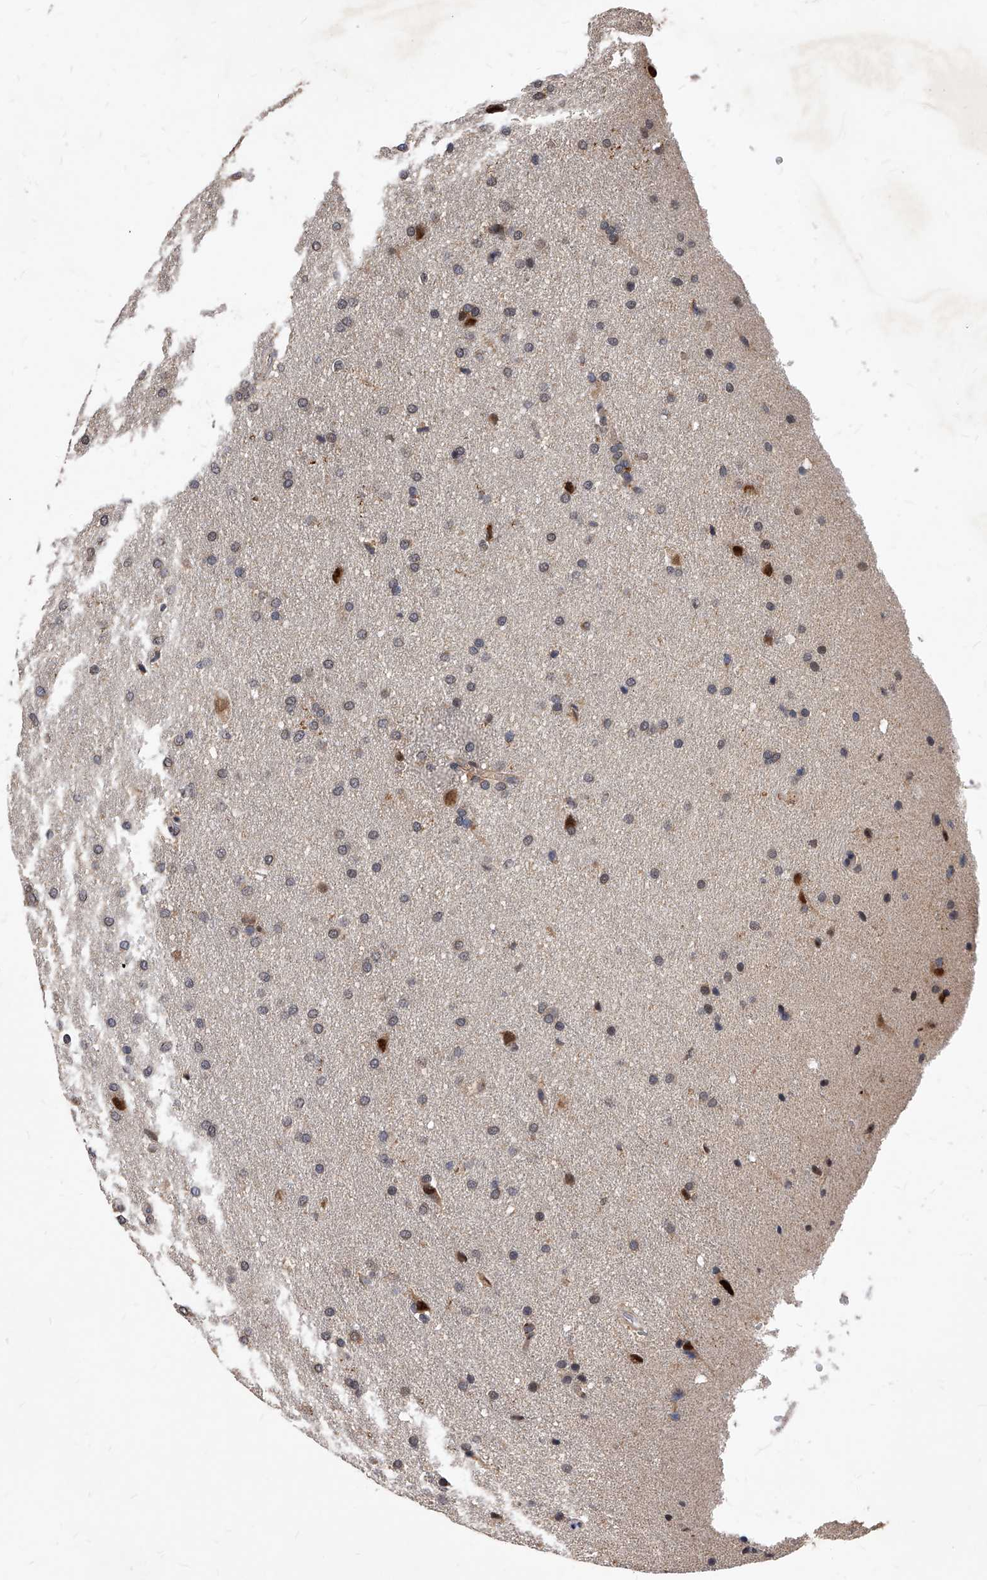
{"staining": {"intensity": "weak", "quantity": "25%-75%", "location": "cytoplasmic/membranous,nuclear"}, "tissue": "glioma", "cell_type": "Tumor cells", "image_type": "cancer", "snomed": [{"axis": "morphology", "description": "Glioma, malignant, Low grade"}, {"axis": "topography", "description": "Brain"}], "caption": "DAB (3,3'-diaminobenzidine) immunohistochemical staining of malignant glioma (low-grade) demonstrates weak cytoplasmic/membranous and nuclear protein expression in approximately 25%-75% of tumor cells.", "gene": "SOBP", "patient": {"sex": "female", "age": 37}}